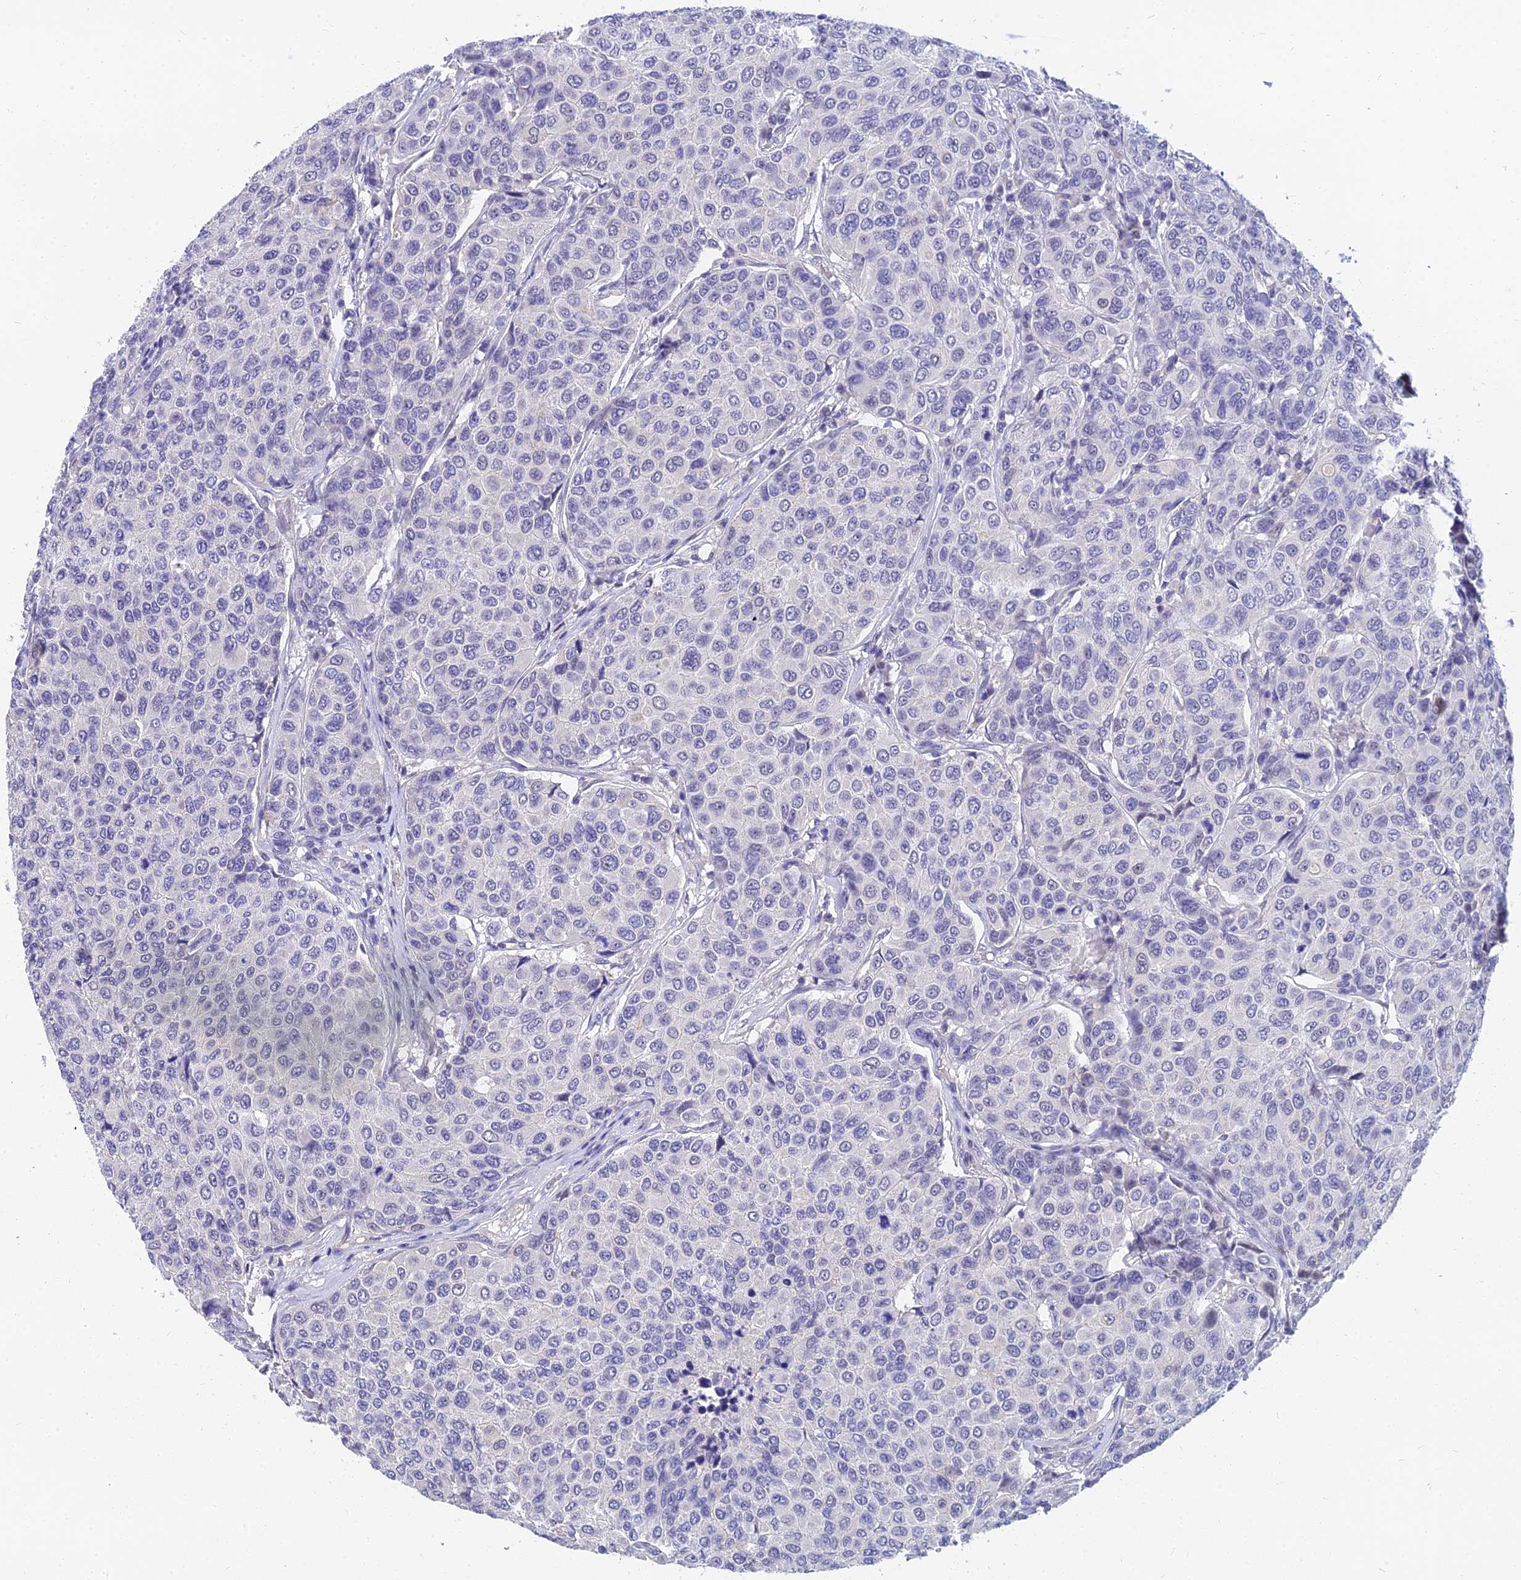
{"staining": {"intensity": "negative", "quantity": "none", "location": "none"}, "tissue": "breast cancer", "cell_type": "Tumor cells", "image_type": "cancer", "snomed": [{"axis": "morphology", "description": "Duct carcinoma"}, {"axis": "topography", "description": "Breast"}], "caption": "The image demonstrates no significant expression in tumor cells of breast intraductal carcinoma.", "gene": "TMEM161B", "patient": {"sex": "female", "age": 55}}